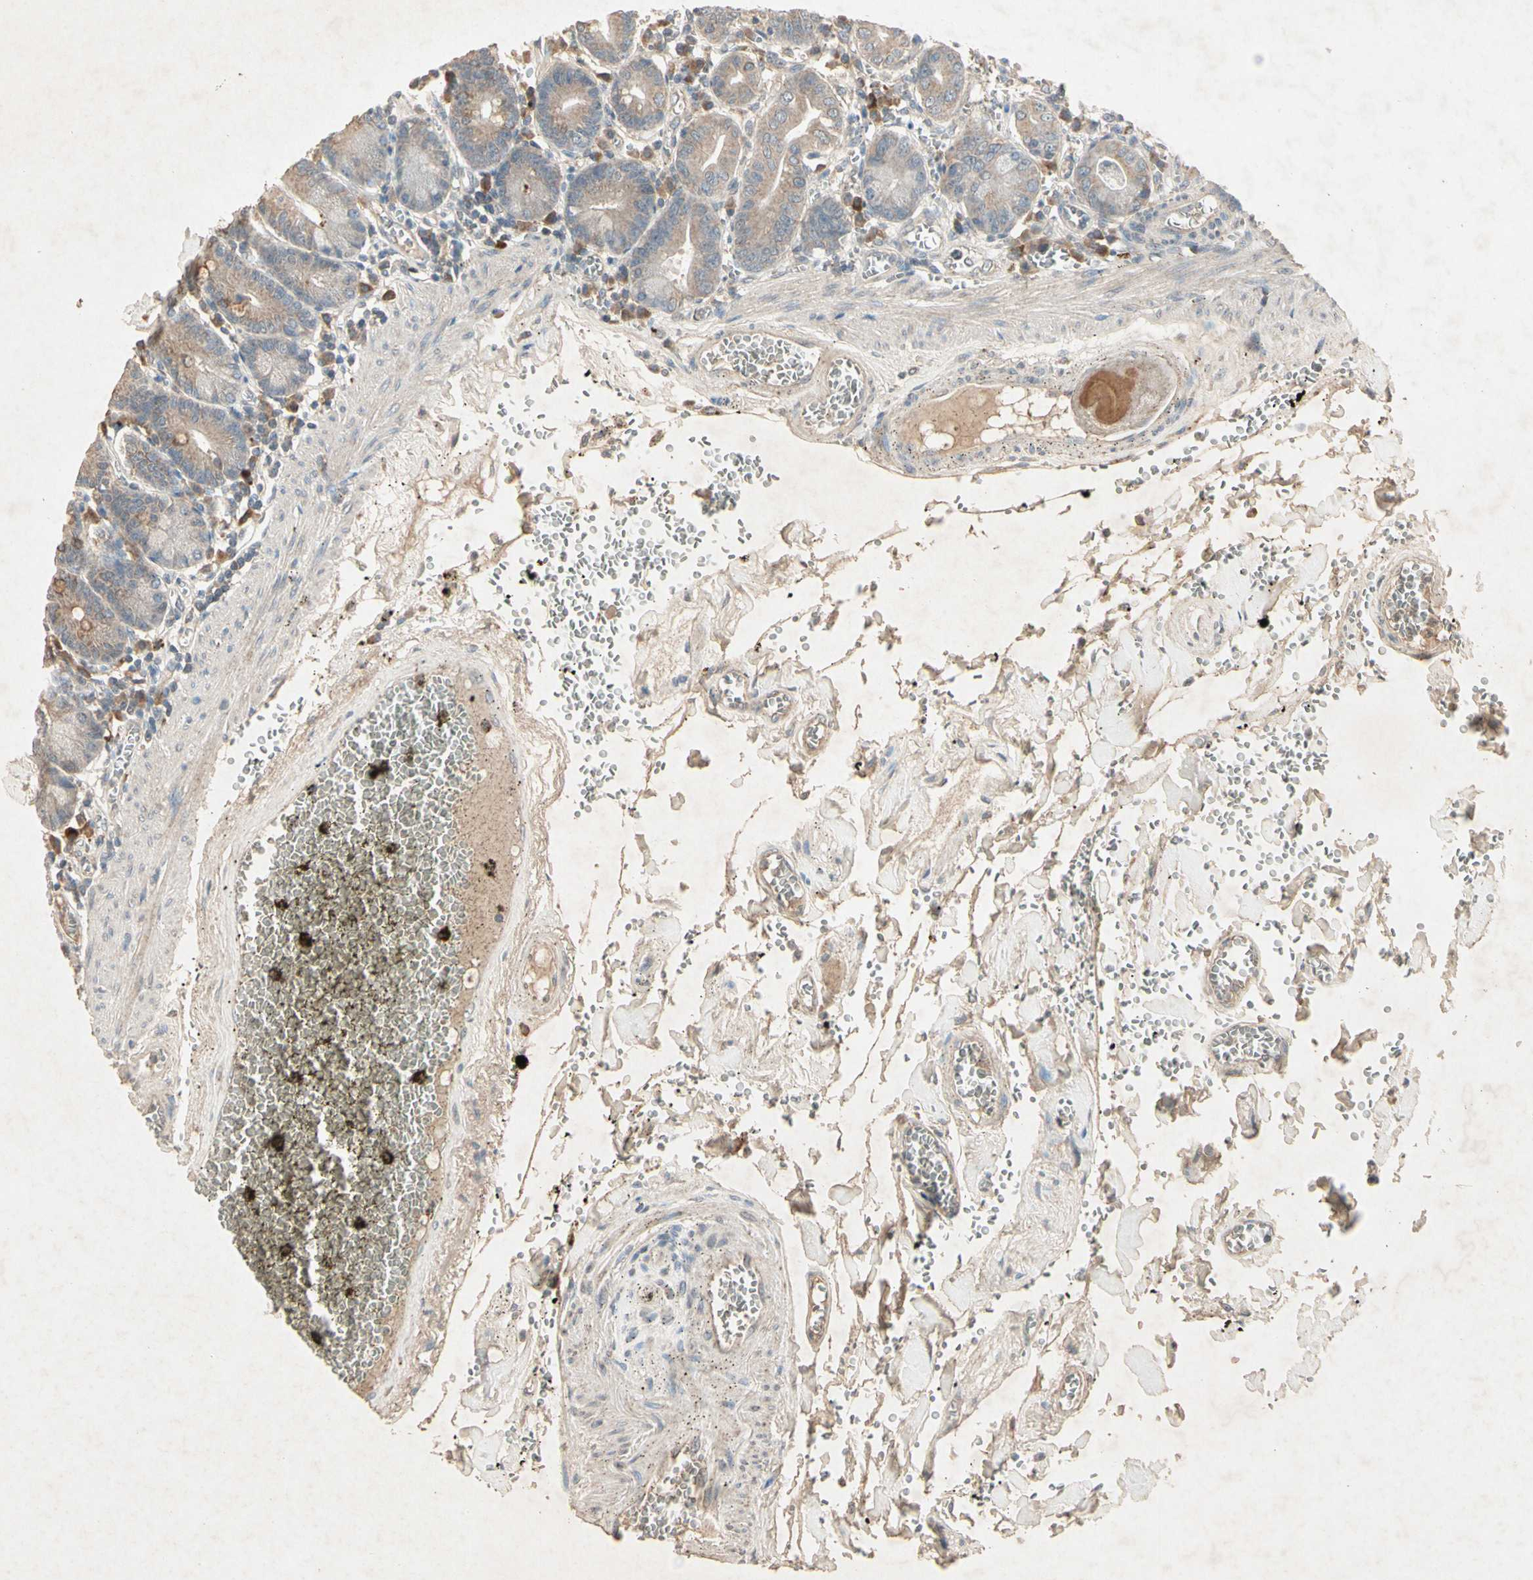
{"staining": {"intensity": "weak", "quantity": ">75%", "location": "cytoplasmic/membranous"}, "tissue": "small intestine", "cell_type": "Glandular cells", "image_type": "normal", "snomed": [{"axis": "morphology", "description": "Normal tissue, NOS"}, {"axis": "topography", "description": "Small intestine"}], "caption": "Human small intestine stained with a brown dye shows weak cytoplasmic/membranous positive positivity in approximately >75% of glandular cells.", "gene": "GPLD1", "patient": {"sex": "male", "age": 71}}